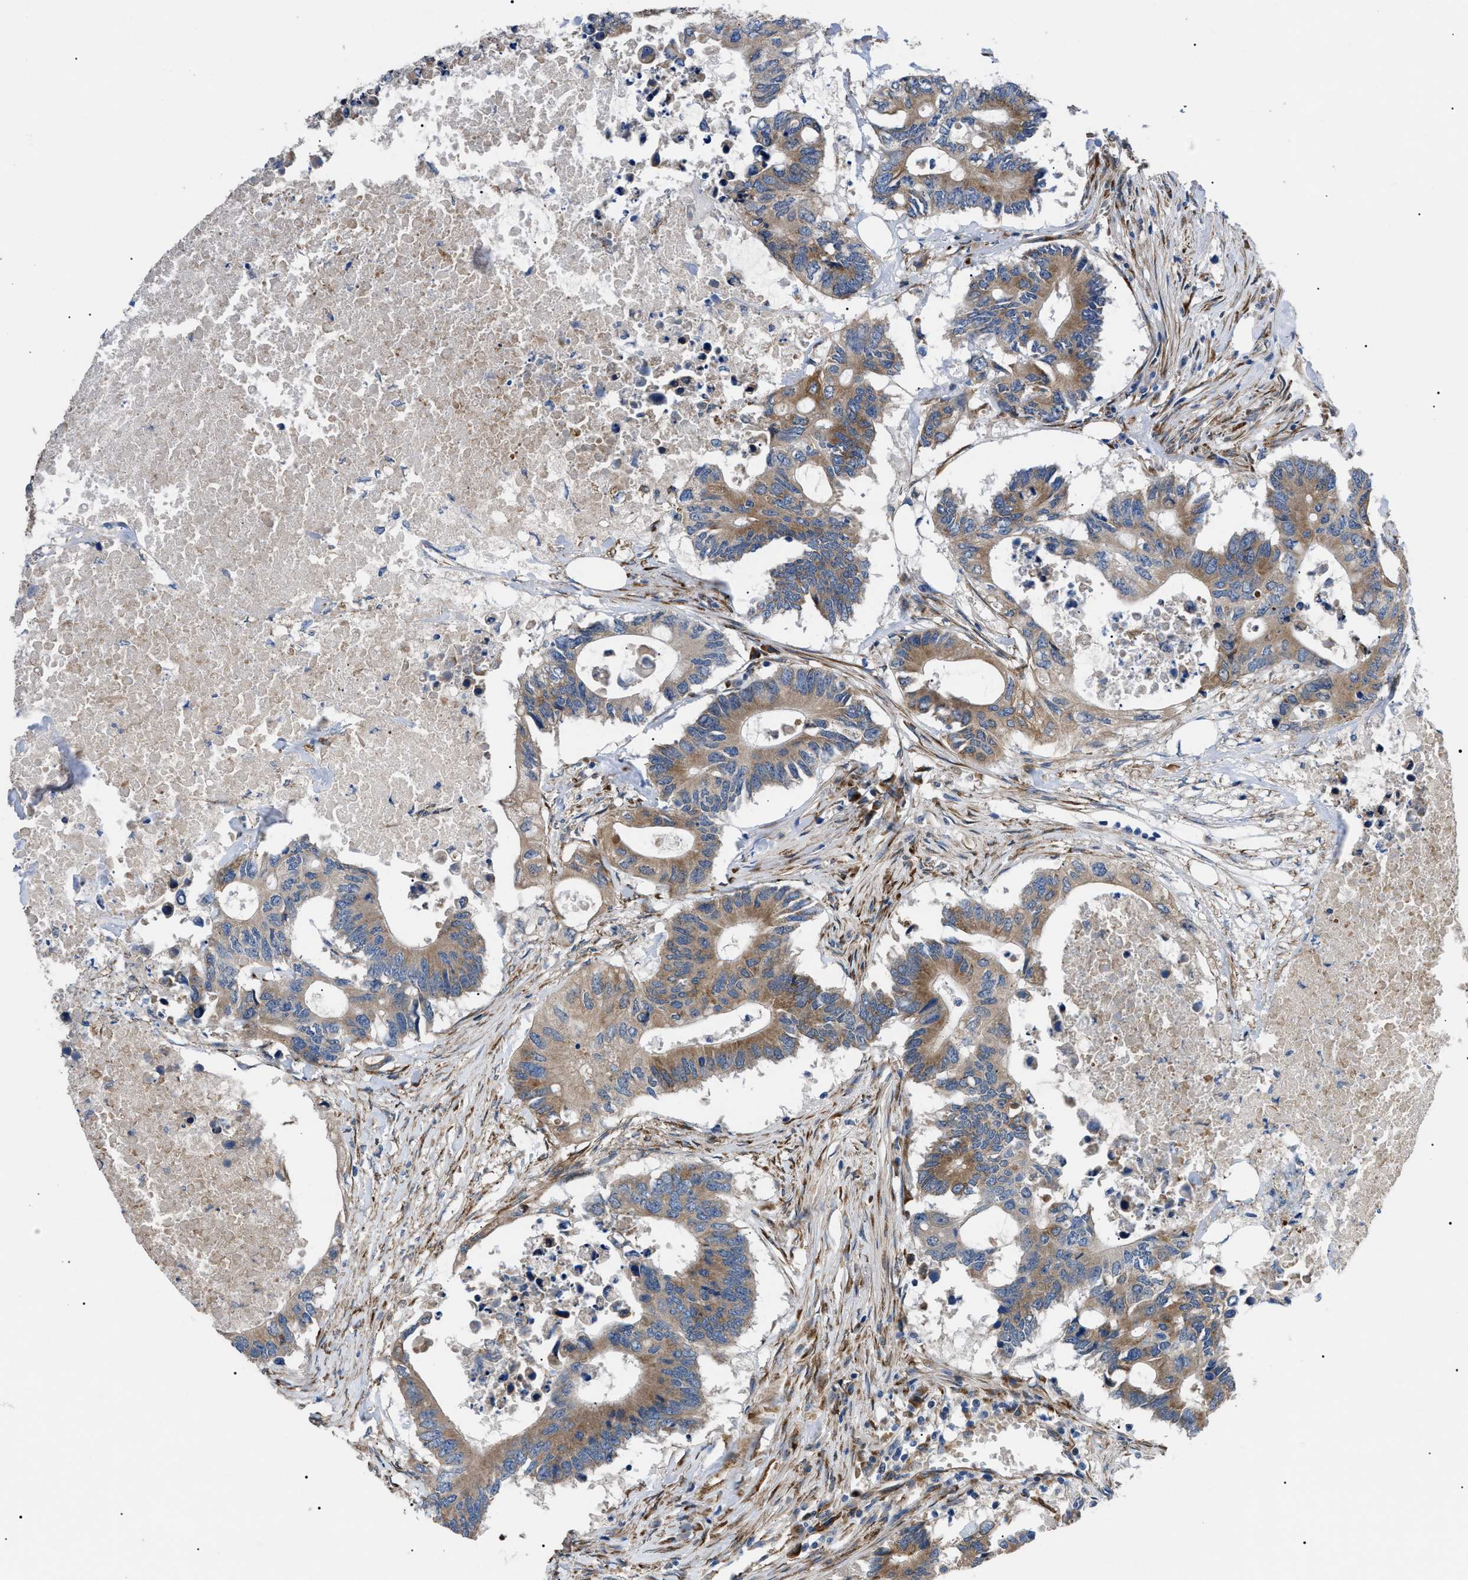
{"staining": {"intensity": "moderate", "quantity": ">75%", "location": "cytoplasmic/membranous"}, "tissue": "colorectal cancer", "cell_type": "Tumor cells", "image_type": "cancer", "snomed": [{"axis": "morphology", "description": "Adenocarcinoma, NOS"}, {"axis": "topography", "description": "Colon"}], "caption": "Colorectal adenocarcinoma was stained to show a protein in brown. There is medium levels of moderate cytoplasmic/membranous expression in about >75% of tumor cells. The protein of interest is stained brown, and the nuclei are stained in blue (DAB (3,3'-diaminobenzidine) IHC with brightfield microscopy, high magnification).", "gene": "MYO10", "patient": {"sex": "male", "age": 71}}